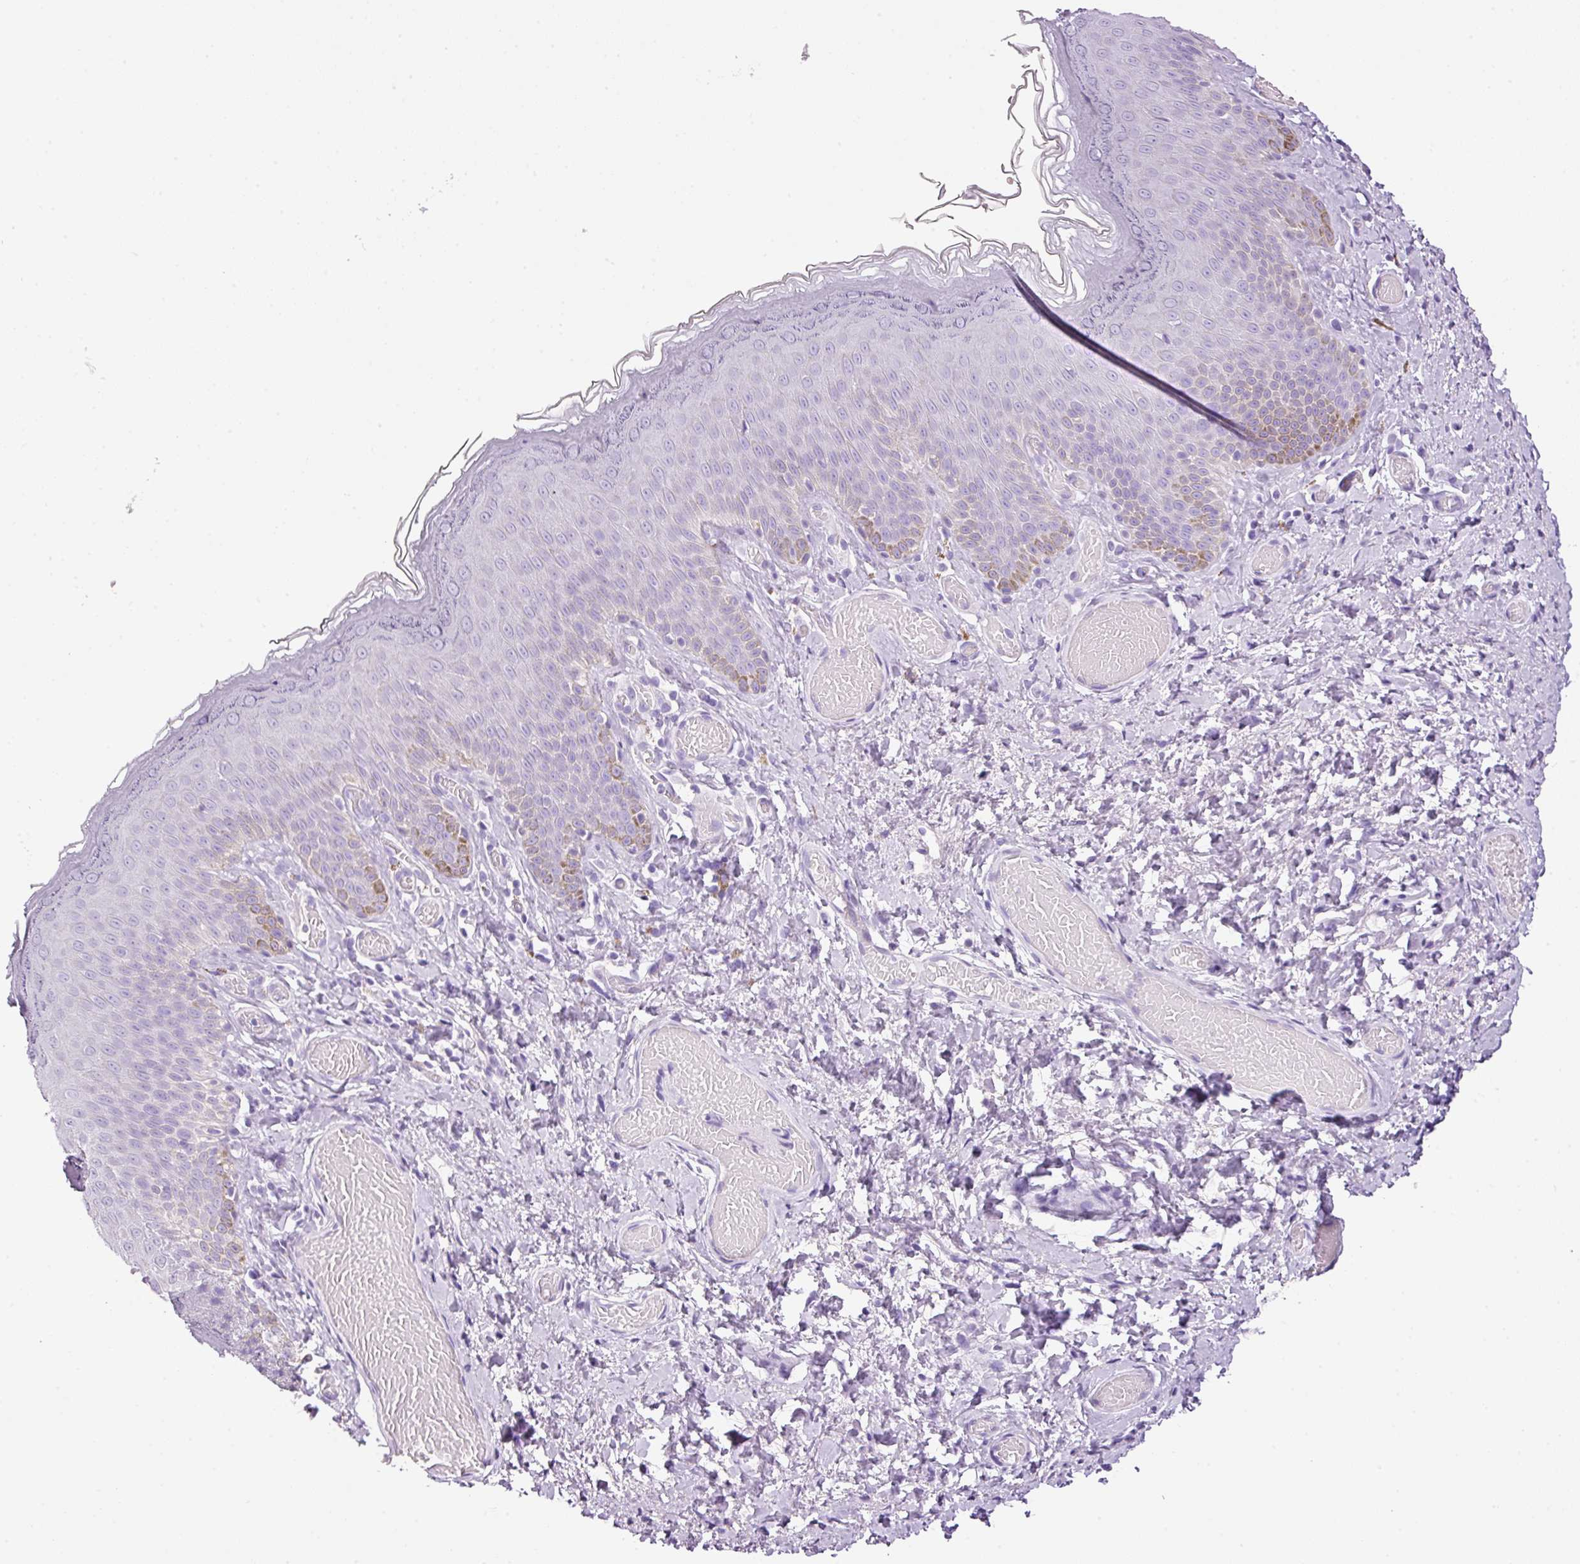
{"staining": {"intensity": "moderate", "quantity": "<25%", "location": "cytoplasmic/membranous"}, "tissue": "skin", "cell_type": "Epidermal cells", "image_type": "normal", "snomed": [{"axis": "morphology", "description": "Normal tissue, NOS"}, {"axis": "topography", "description": "Anal"}], "caption": "This photomicrograph demonstrates unremarkable skin stained with immunohistochemistry (IHC) to label a protein in brown. The cytoplasmic/membranous of epidermal cells show moderate positivity for the protein. Nuclei are counter-stained blue.", "gene": "BSND", "patient": {"sex": "female", "age": 40}}